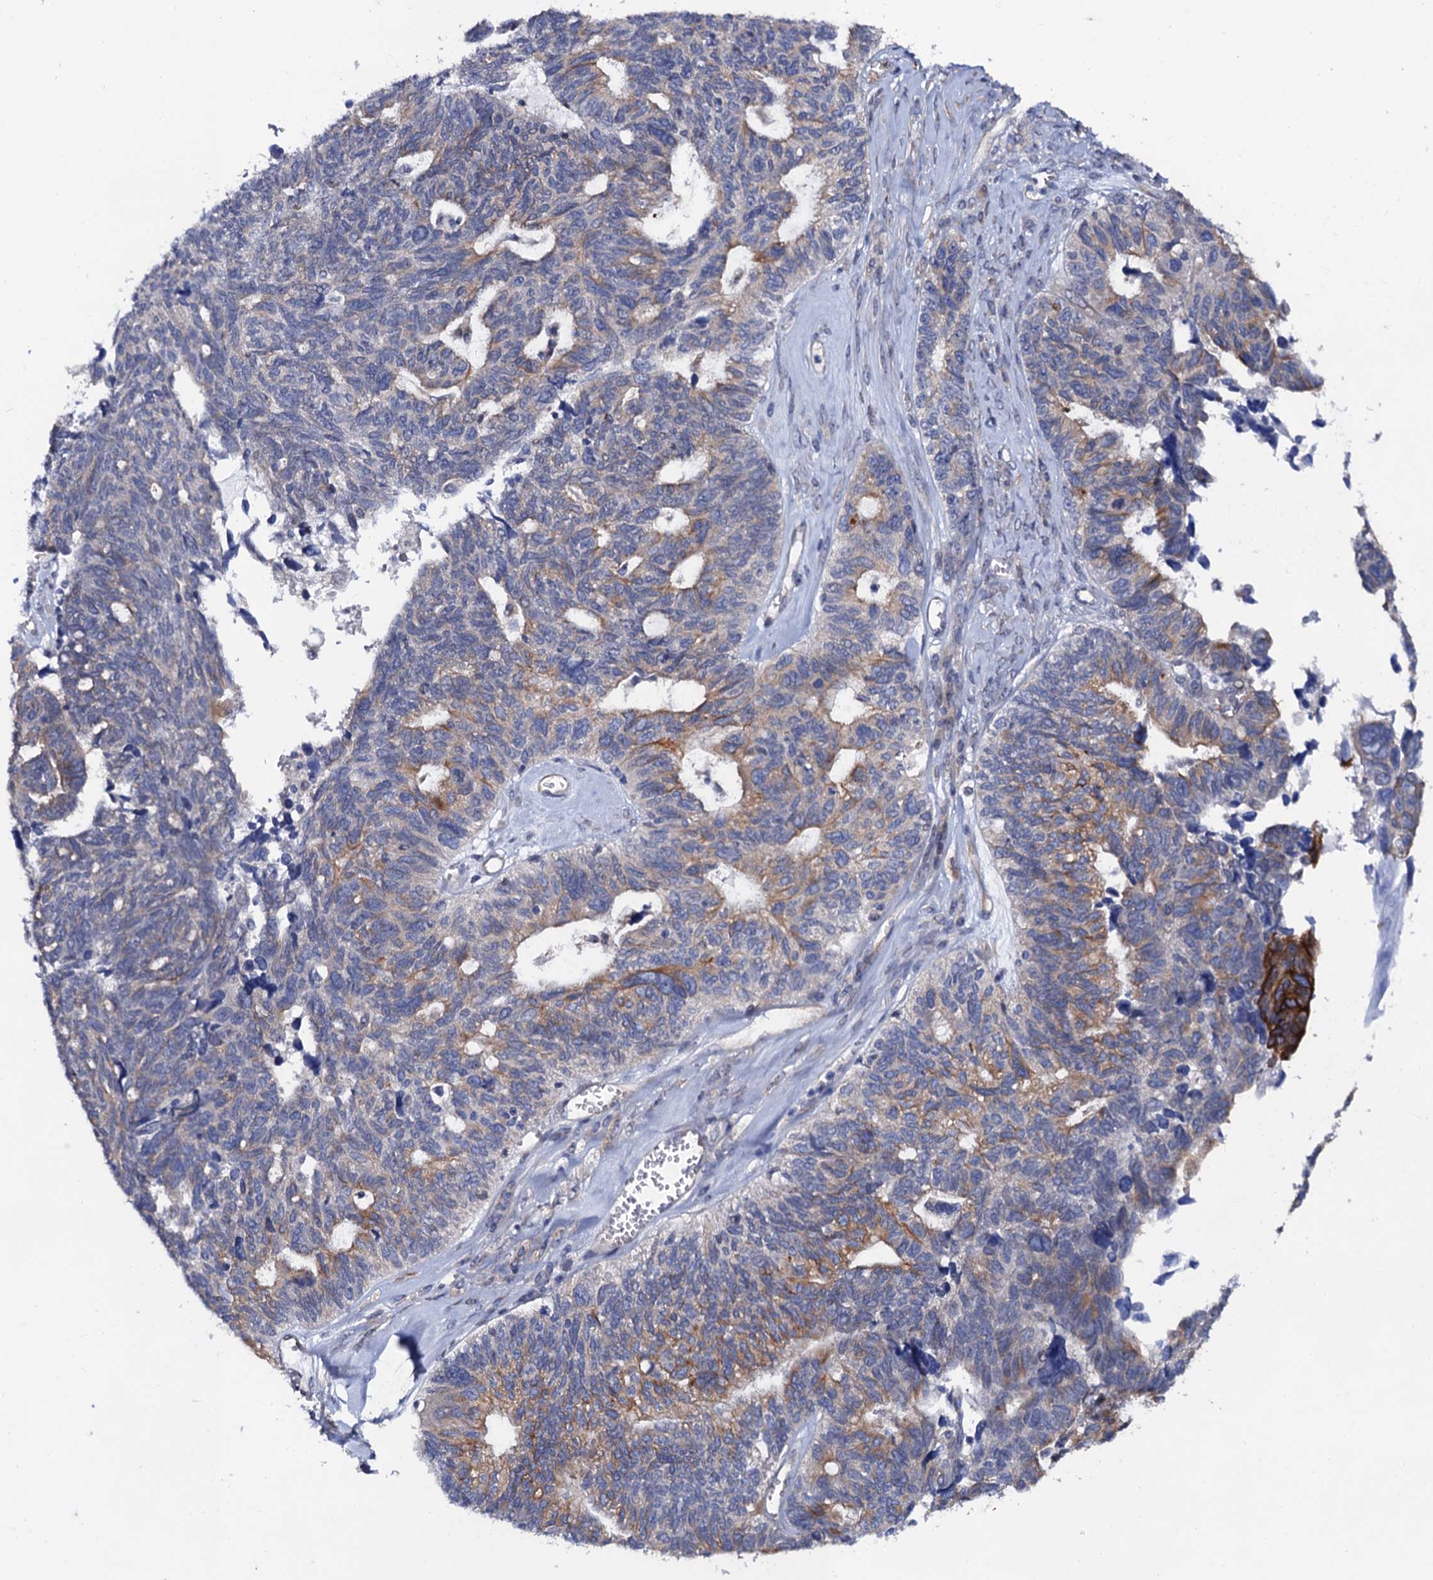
{"staining": {"intensity": "weak", "quantity": "<25%", "location": "cytoplasmic/membranous"}, "tissue": "ovarian cancer", "cell_type": "Tumor cells", "image_type": "cancer", "snomed": [{"axis": "morphology", "description": "Cystadenocarcinoma, serous, NOS"}, {"axis": "topography", "description": "Ovary"}], "caption": "Immunohistochemistry (IHC) micrograph of ovarian cancer (serous cystadenocarcinoma) stained for a protein (brown), which shows no staining in tumor cells.", "gene": "ZDHHC18", "patient": {"sex": "female", "age": 79}}